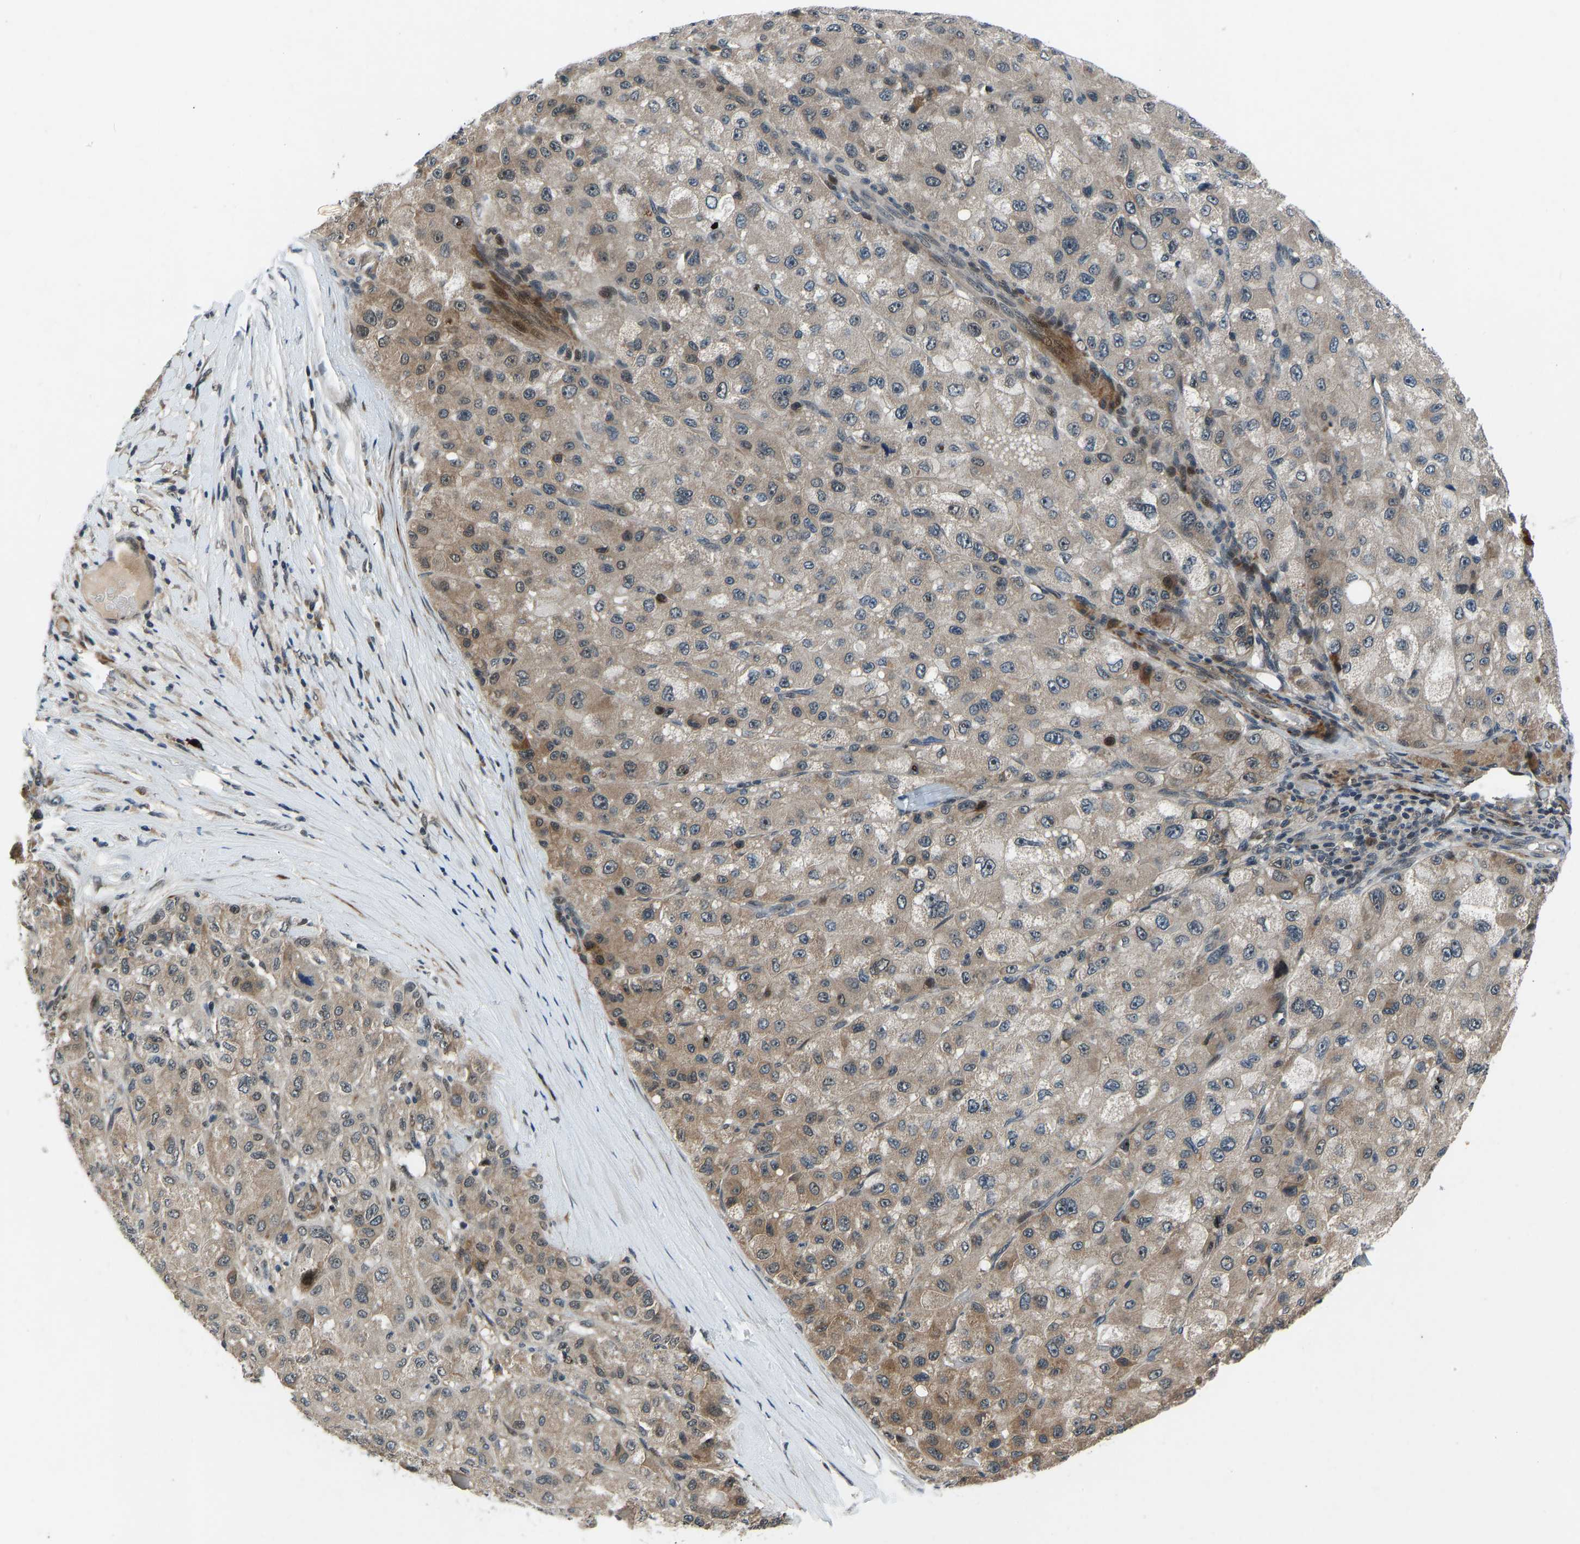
{"staining": {"intensity": "moderate", "quantity": ">75%", "location": "cytoplasmic/membranous"}, "tissue": "liver cancer", "cell_type": "Tumor cells", "image_type": "cancer", "snomed": [{"axis": "morphology", "description": "Carcinoma, Hepatocellular, NOS"}, {"axis": "topography", "description": "Liver"}], "caption": "IHC (DAB) staining of human hepatocellular carcinoma (liver) demonstrates moderate cytoplasmic/membranous protein expression in approximately >75% of tumor cells.", "gene": "RLIM", "patient": {"sex": "male", "age": 80}}